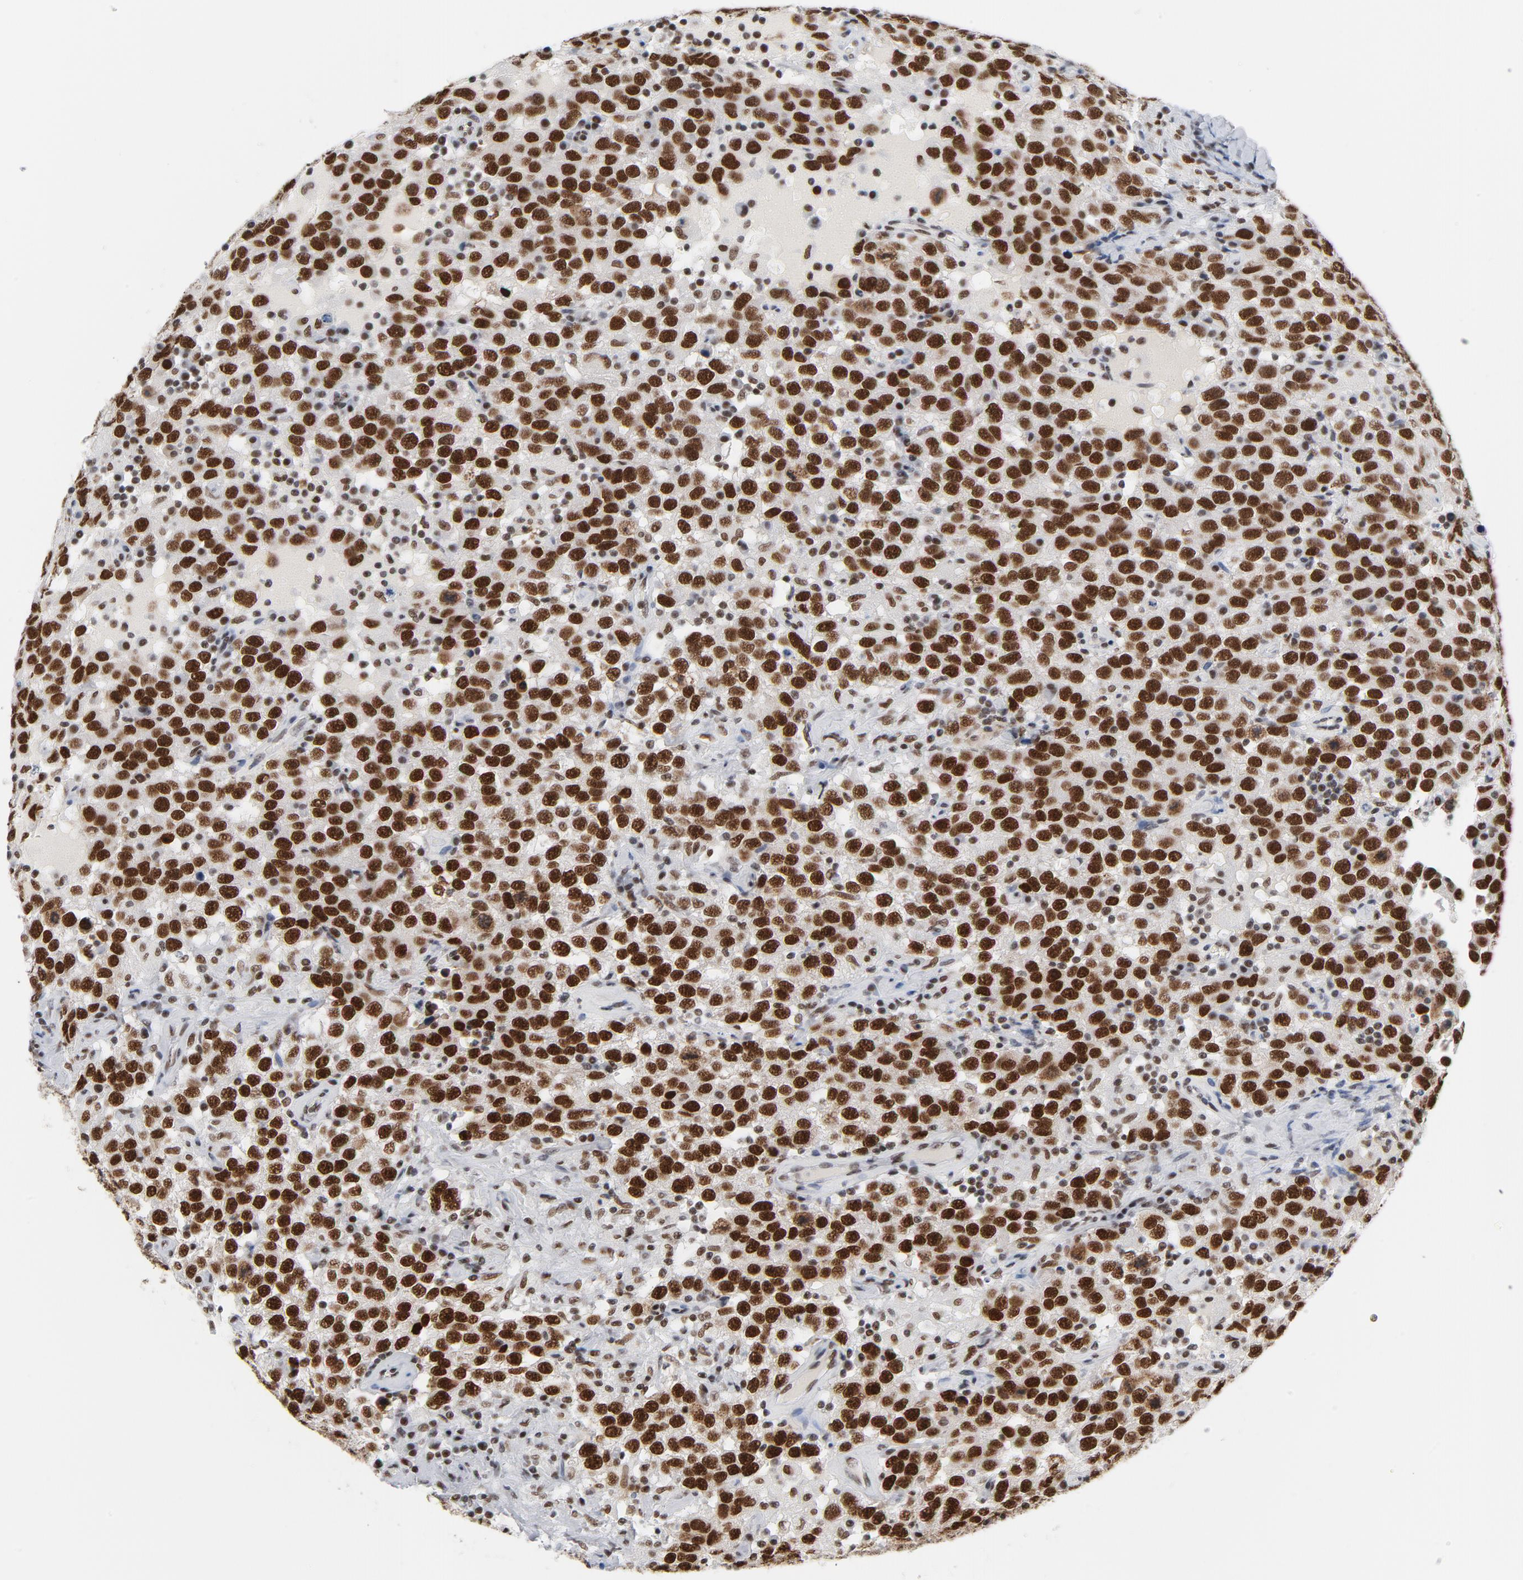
{"staining": {"intensity": "strong", "quantity": ">75%", "location": "nuclear"}, "tissue": "testis cancer", "cell_type": "Tumor cells", "image_type": "cancer", "snomed": [{"axis": "morphology", "description": "Seminoma, NOS"}, {"axis": "topography", "description": "Testis"}], "caption": "Strong nuclear positivity for a protein is seen in about >75% of tumor cells of testis cancer using immunohistochemistry (IHC).", "gene": "CSTF2", "patient": {"sex": "male", "age": 41}}